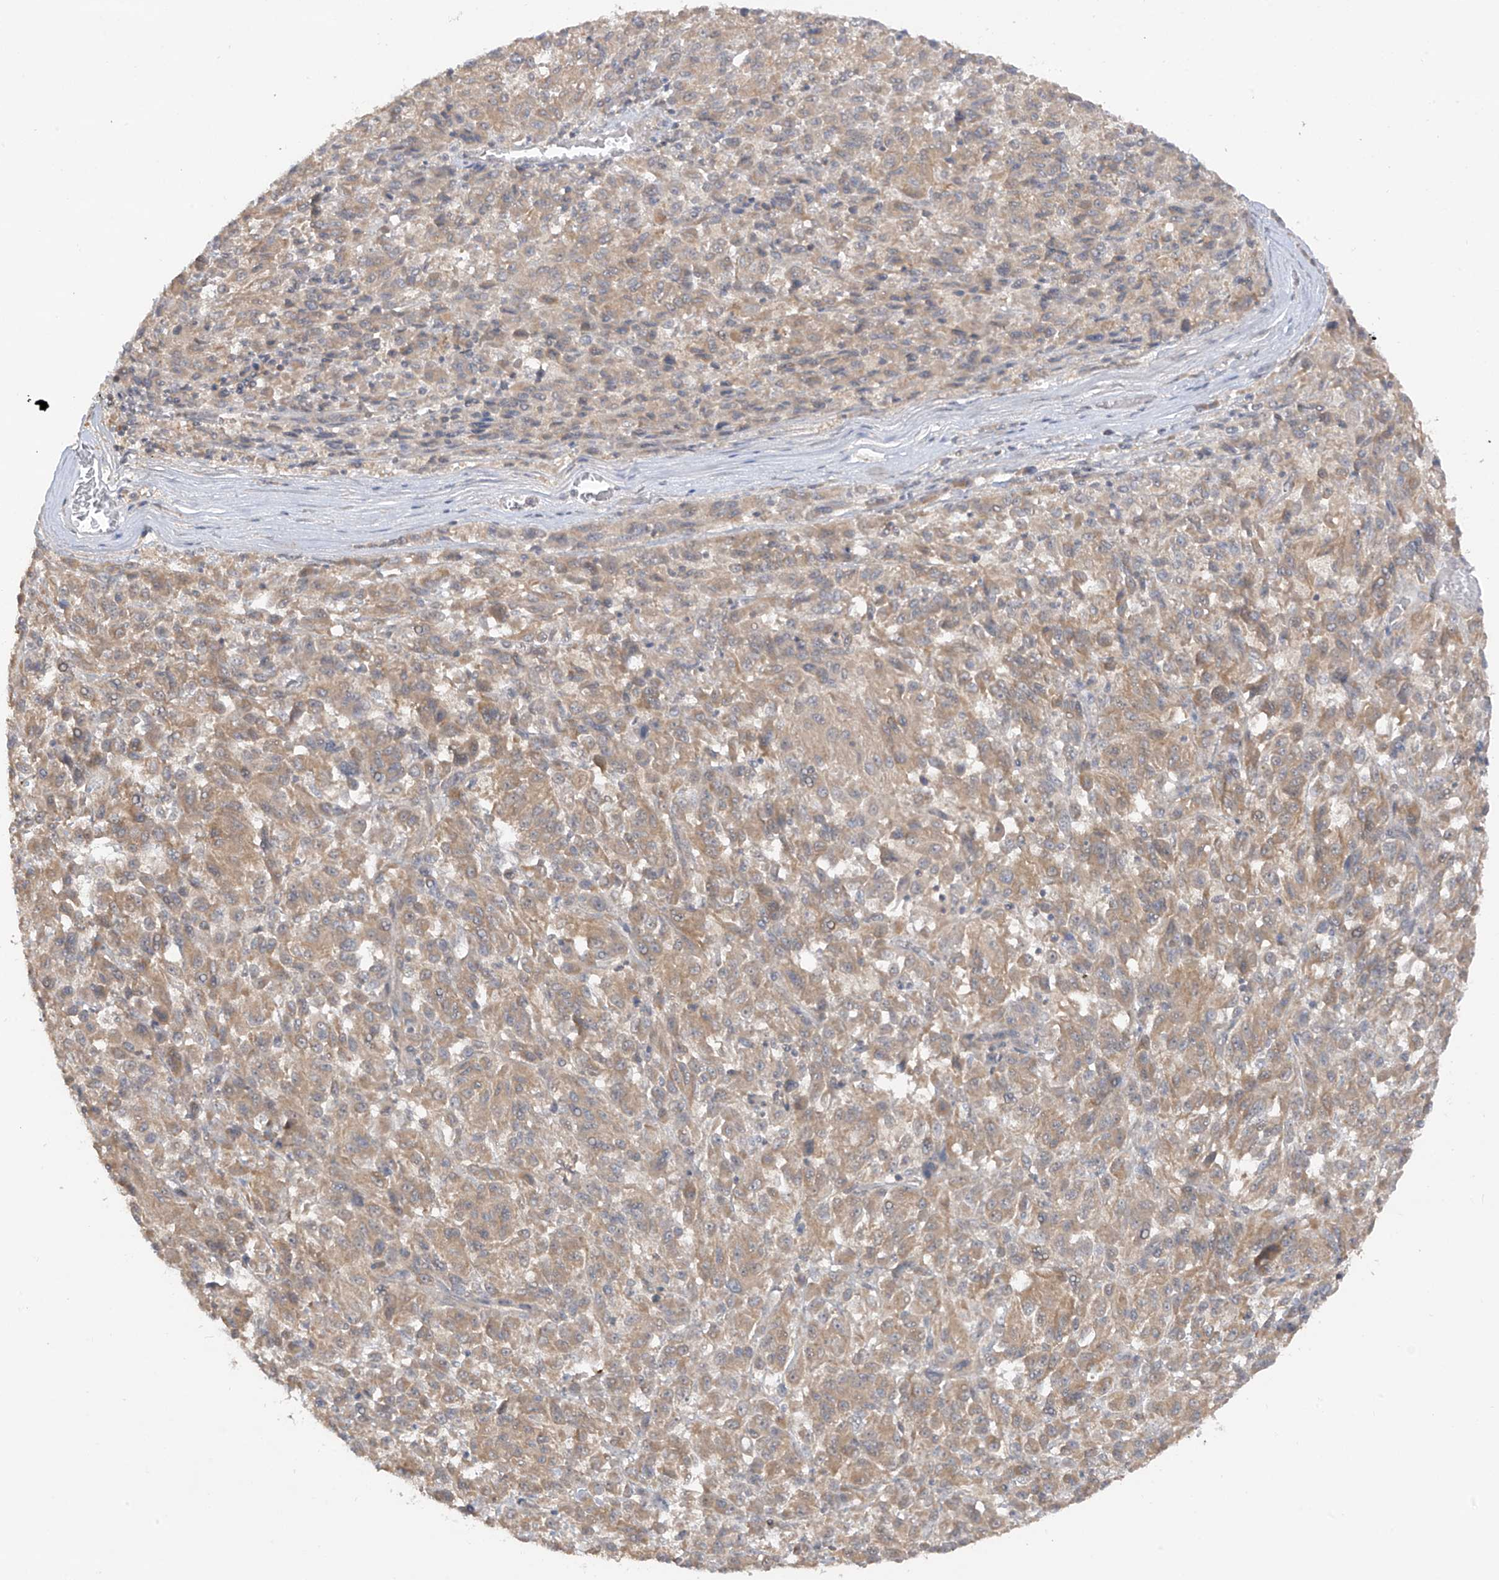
{"staining": {"intensity": "weak", "quantity": ">75%", "location": "cytoplasmic/membranous"}, "tissue": "melanoma", "cell_type": "Tumor cells", "image_type": "cancer", "snomed": [{"axis": "morphology", "description": "Malignant melanoma, Metastatic site"}, {"axis": "topography", "description": "Lung"}], "caption": "The immunohistochemical stain labels weak cytoplasmic/membranous staining in tumor cells of malignant melanoma (metastatic site) tissue.", "gene": "ANGEL2", "patient": {"sex": "male", "age": 64}}